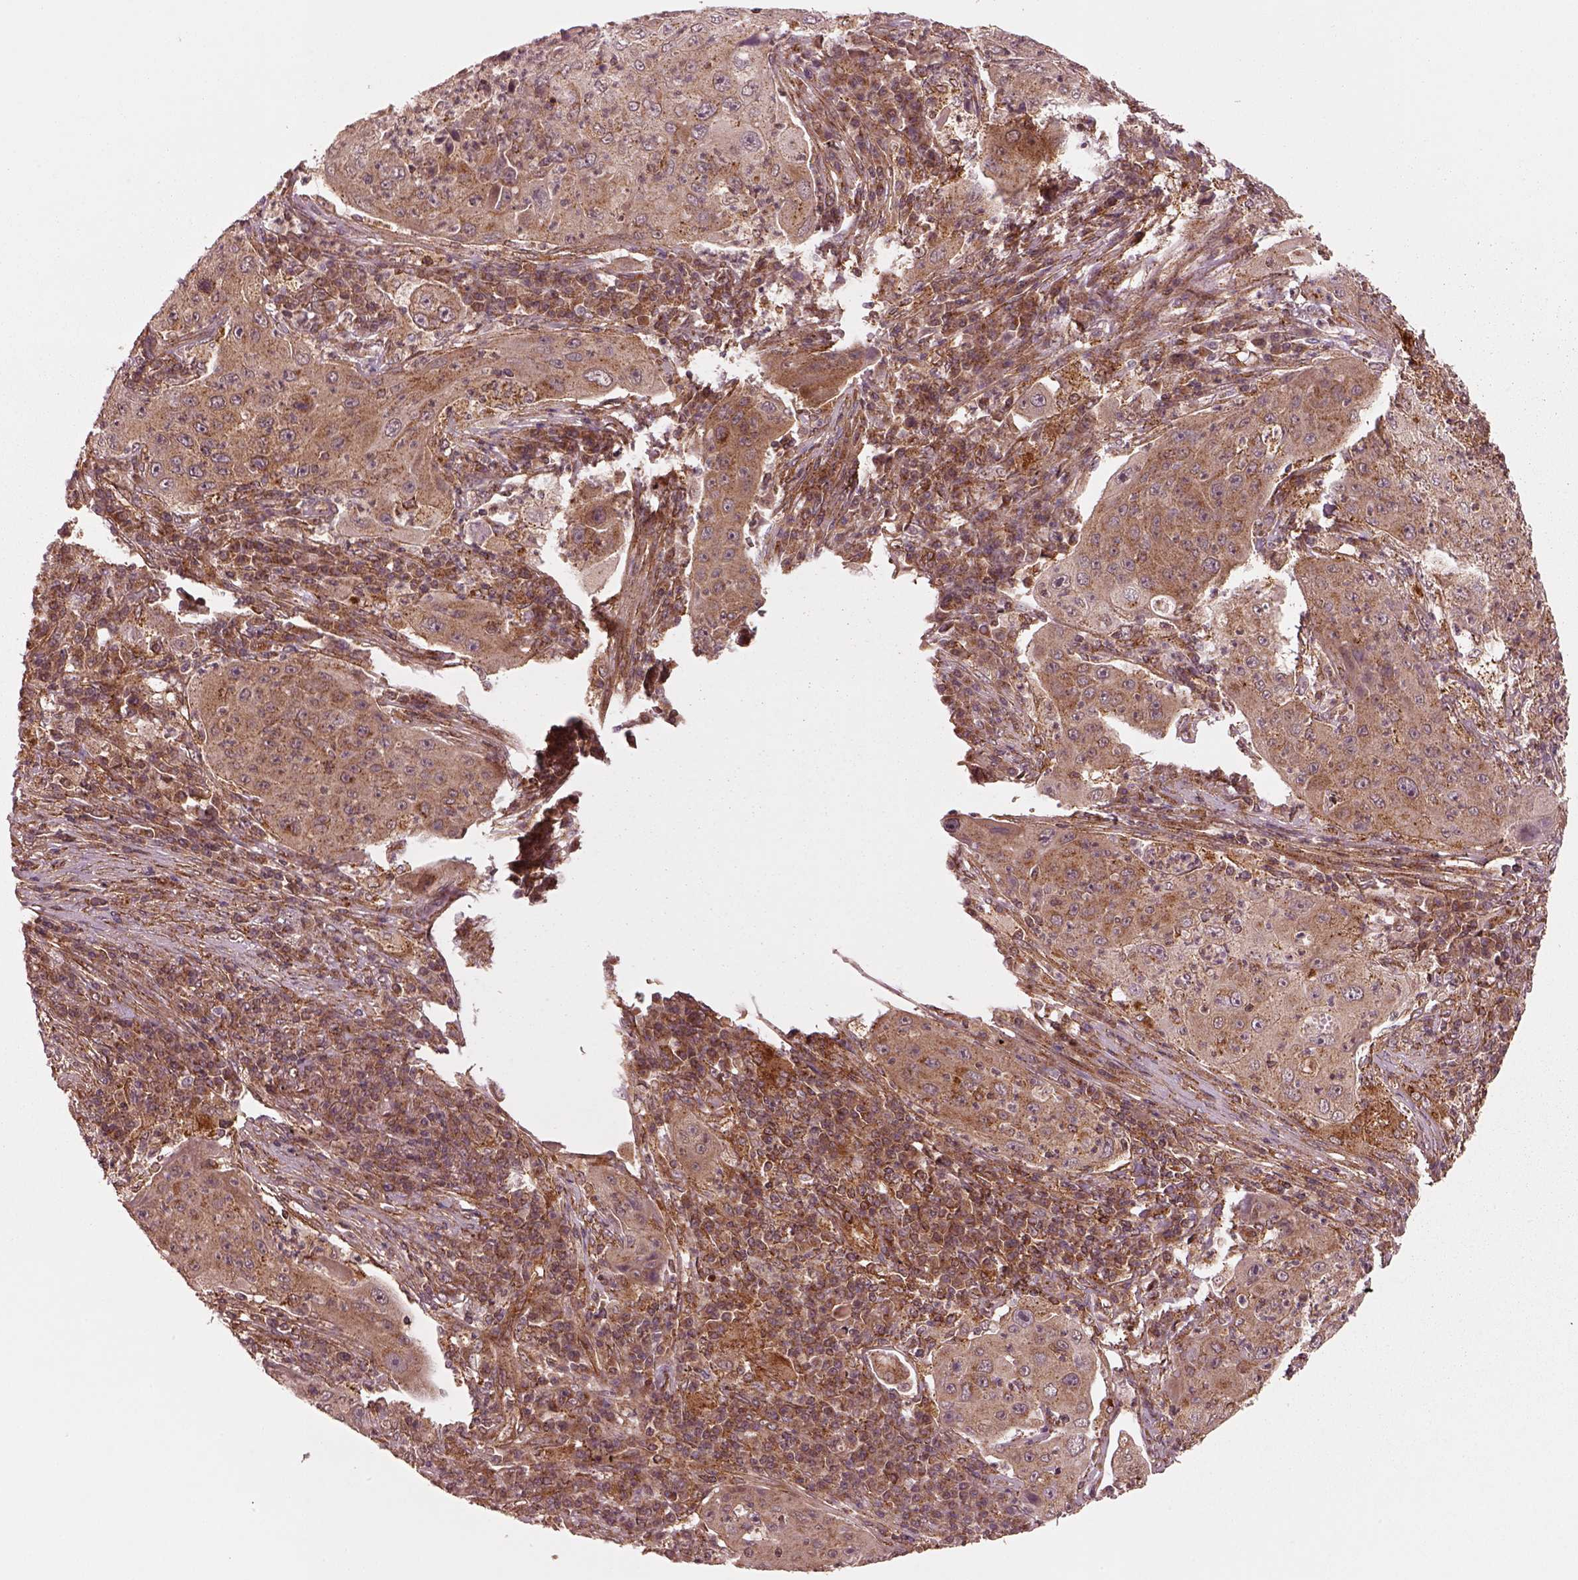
{"staining": {"intensity": "moderate", "quantity": "25%-75%", "location": "cytoplasmic/membranous"}, "tissue": "lung cancer", "cell_type": "Tumor cells", "image_type": "cancer", "snomed": [{"axis": "morphology", "description": "Squamous cell carcinoma, NOS"}, {"axis": "topography", "description": "Lung"}], "caption": "About 25%-75% of tumor cells in lung cancer show moderate cytoplasmic/membranous protein positivity as visualized by brown immunohistochemical staining.", "gene": "WASHC2A", "patient": {"sex": "female", "age": 59}}